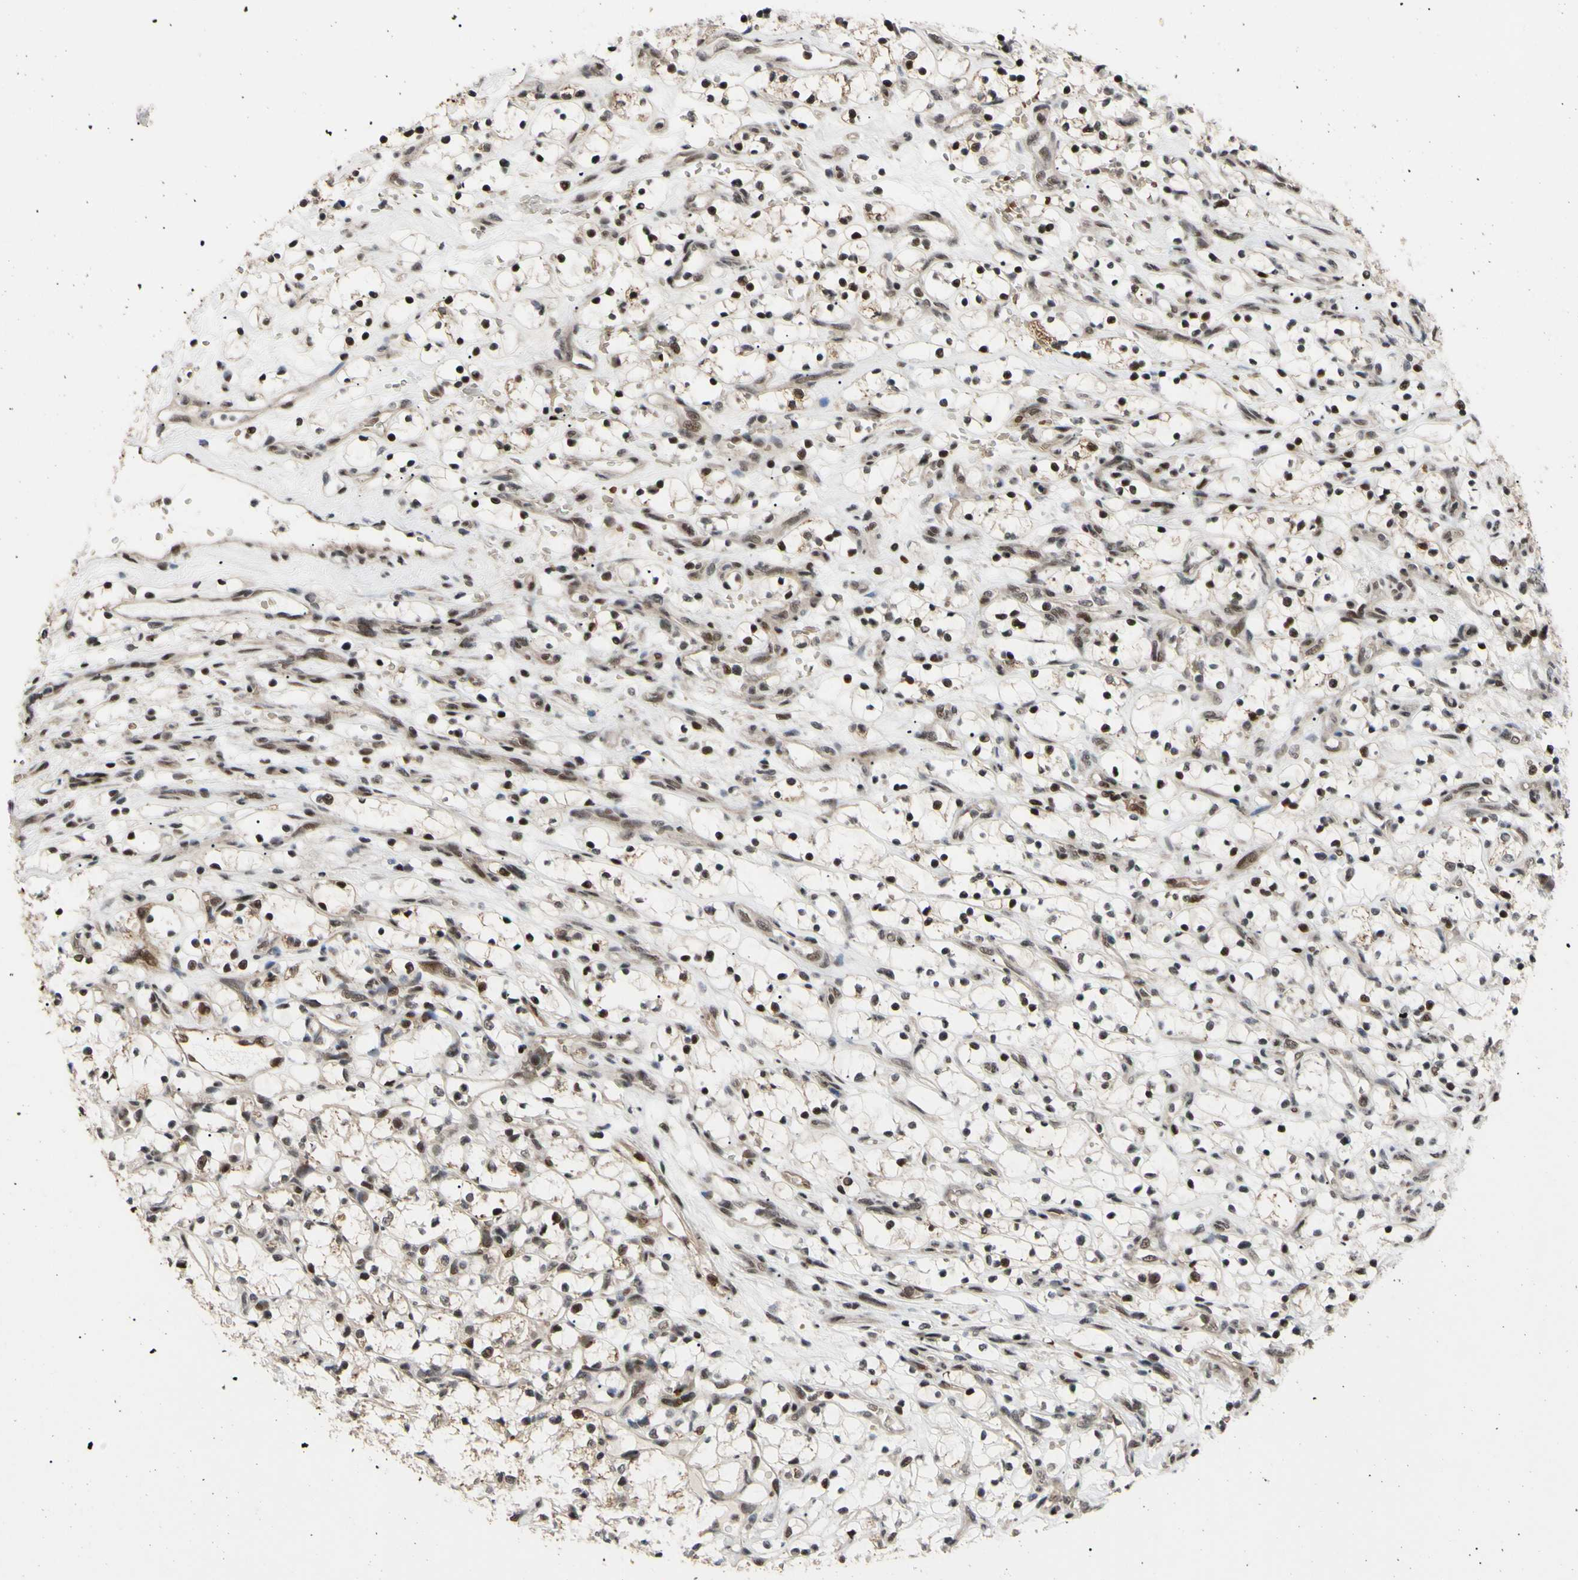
{"staining": {"intensity": "weak", "quantity": "25%-75%", "location": "nuclear"}, "tissue": "renal cancer", "cell_type": "Tumor cells", "image_type": "cancer", "snomed": [{"axis": "morphology", "description": "Adenocarcinoma, NOS"}, {"axis": "topography", "description": "Kidney"}], "caption": "An immunohistochemistry (IHC) micrograph of tumor tissue is shown. Protein staining in brown labels weak nuclear positivity in adenocarcinoma (renal) within tumor cells.", "gene": "THAP12", "patient": {"sex": "female", "age": 69}}